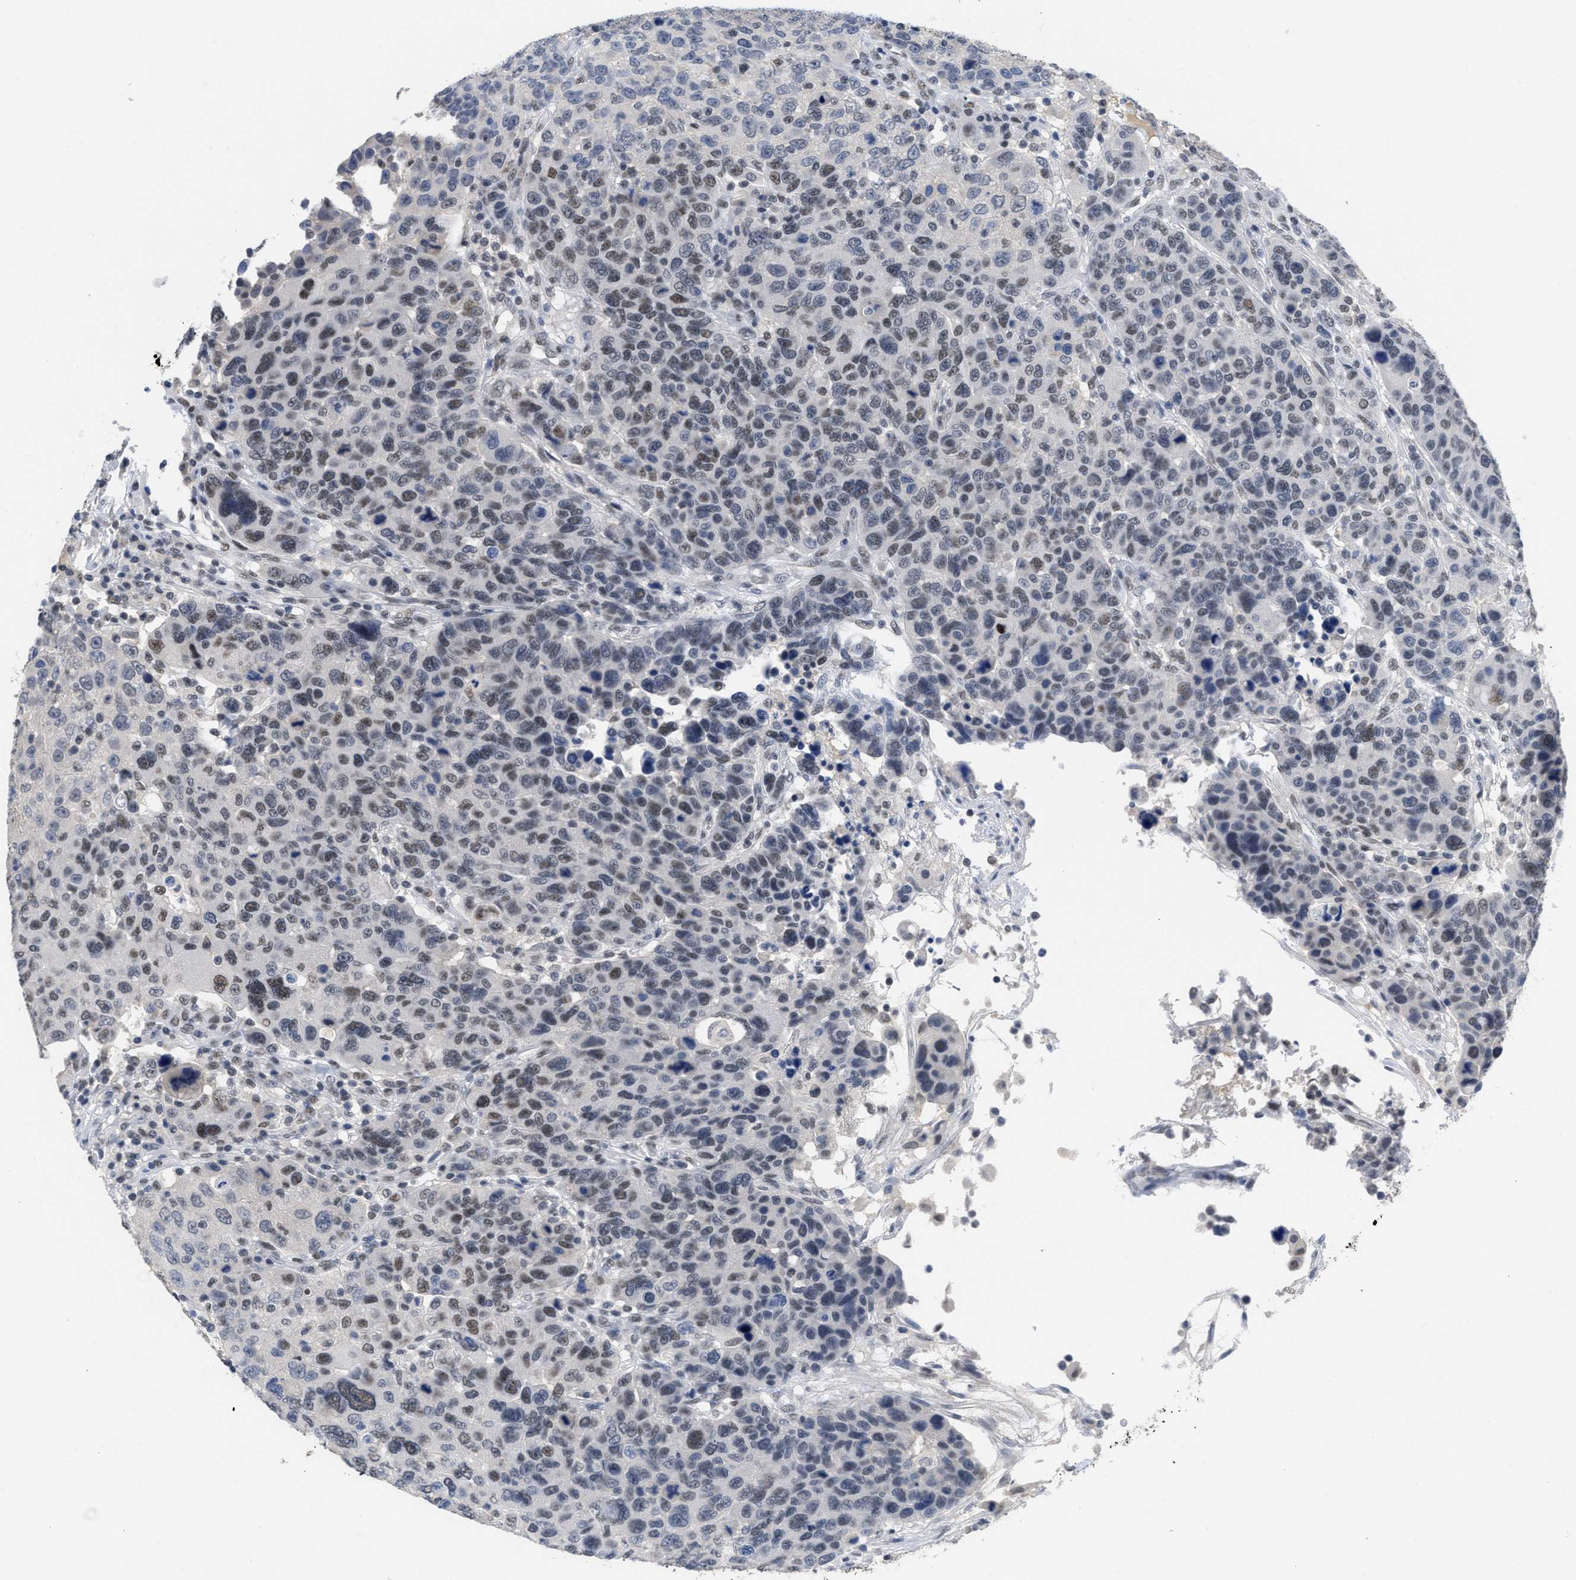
{"staining": {"intensity": "weak", "quantity": "25%-75%", "location": "nuclear"}, "tissue": "breast cancer", "cell_type": "Tumor cells", "image_type": "cancer", "snomed": [{"axis": "morphology", "description": "Duct carcinoma"}, {"axis": "topography", "description": "Breast"}], "caption": "Immunohistochemical staining of human invasive ductal carcinoma (breast) demonstrates low levels of weak nuclear protein staining in approximately 25%-75% of tumor cells. The protein of interest is shown in brown color, while the nuclei are stained blue.", "gene": "GGNBP2", "patient": {"sex": "female", "age": 37}}